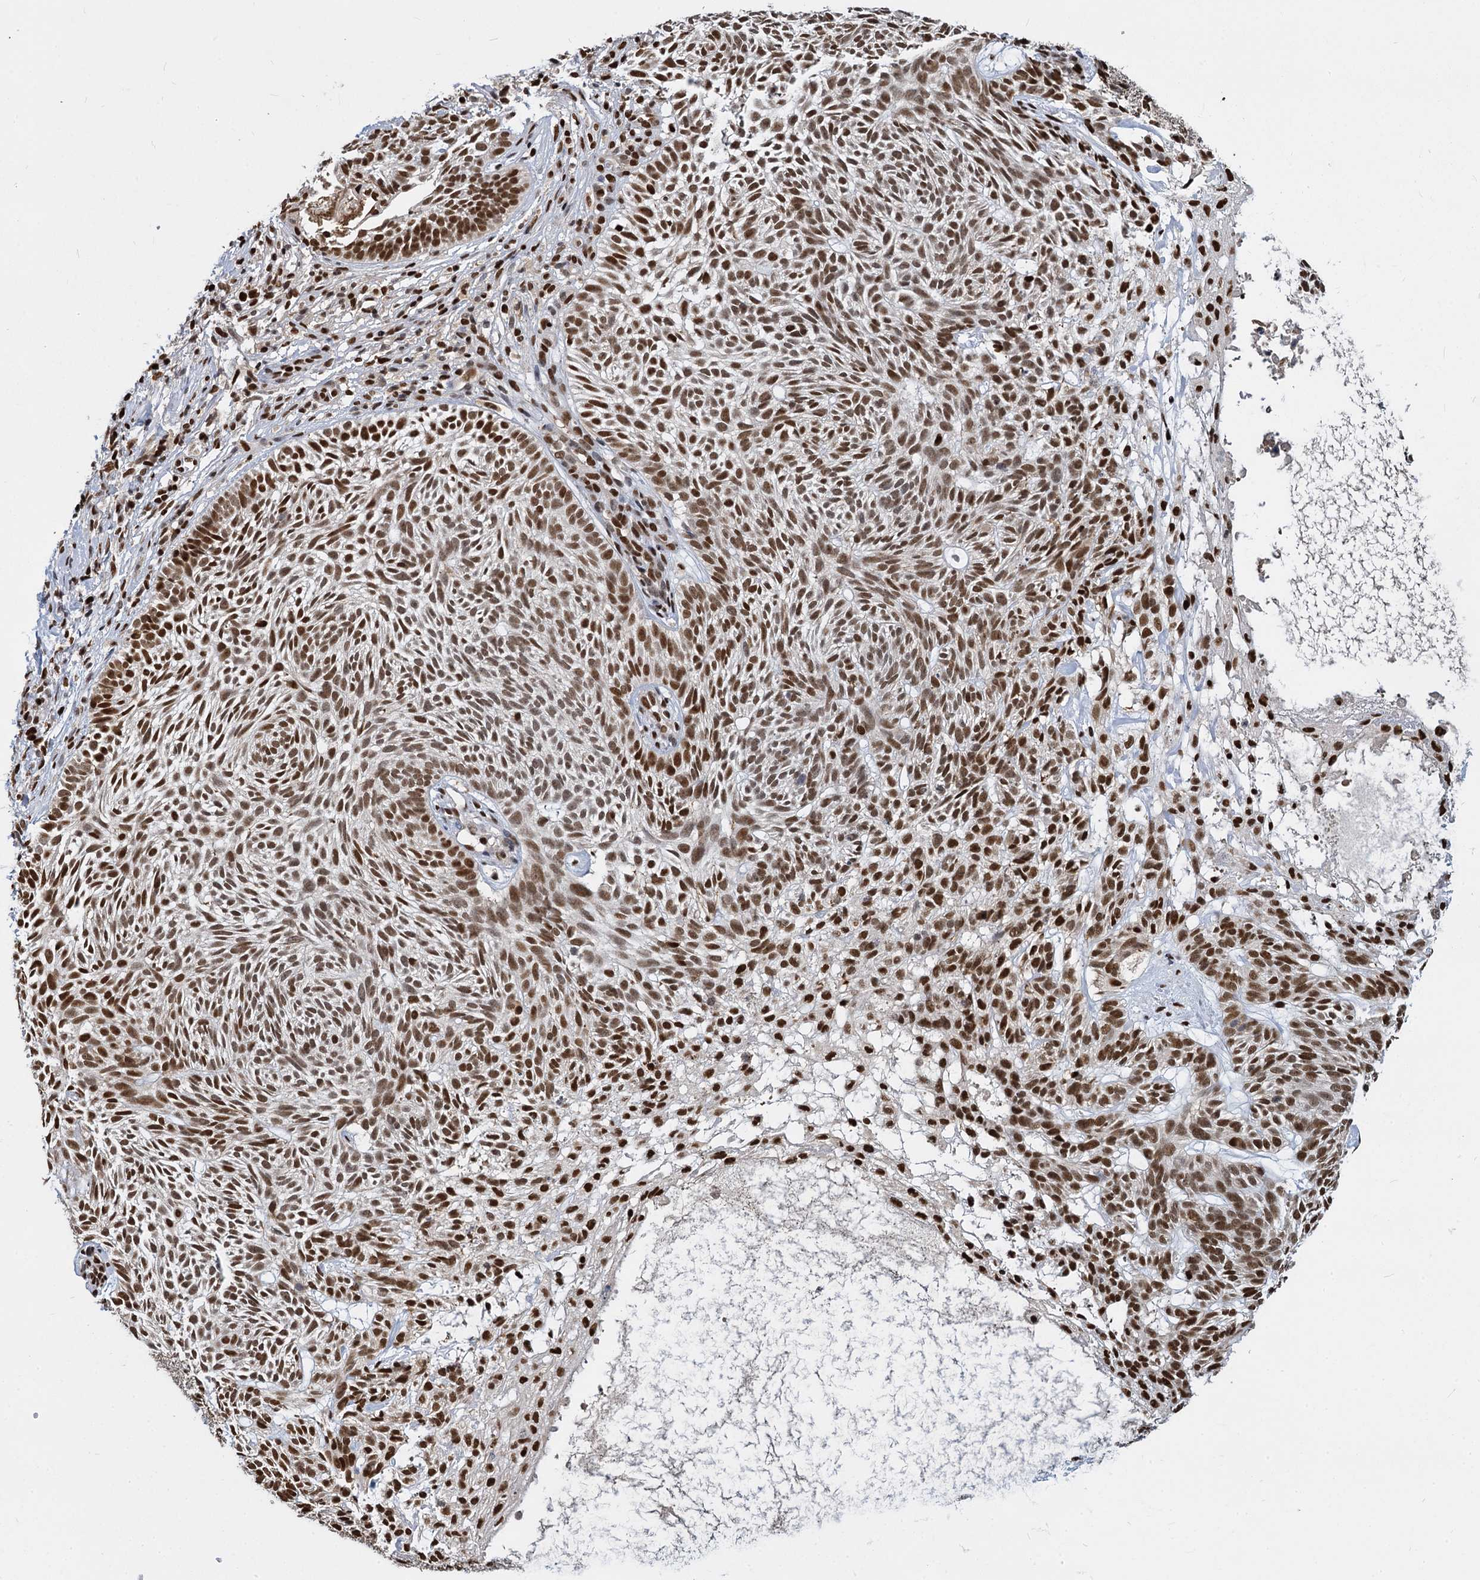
{"staining": {"intensity": "strong", "quantity": ">75%", "location": "nuclear"}, "tissue": "skin cancer", "cell_type": "Tumor cells", "image_type": "cancer", "snomed": [{"axis": "morphology", "description": "Basal cell carcinoma"}, {"axis": "topography", "description": "Skin"}], "caption": "Human skin basal cell carcinoma stained for a protein (brown) shows strong nuclear positive expression in approximately >75% of tumor cells.", "gene": "DCPS", "patient": {"sex": "male", "age": 75}}